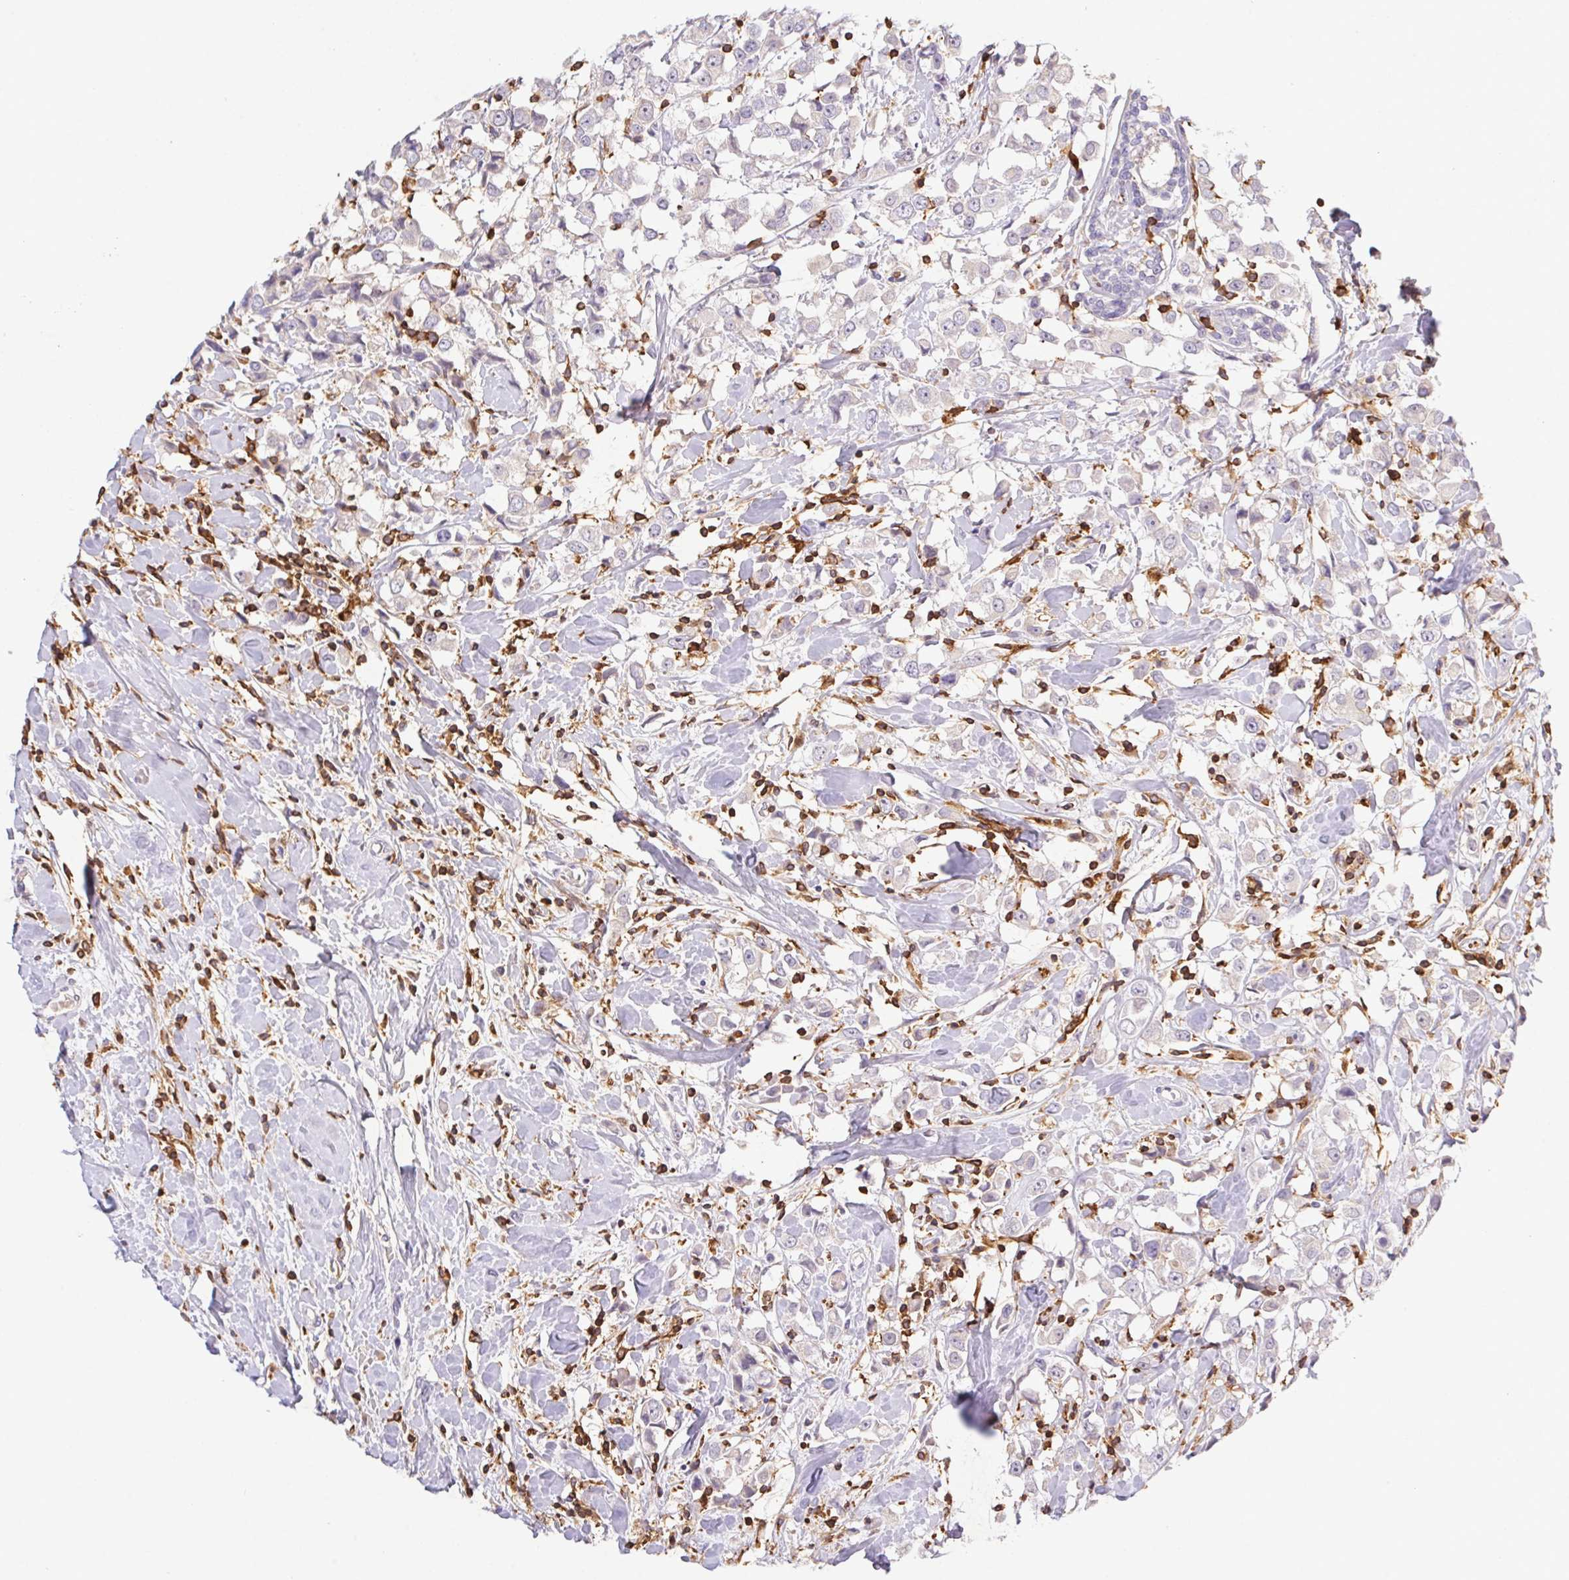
{"staining": {"intensity": "negative", "quantity": "none", "location": "none"}, "tissue": "breast cancer", "cell_type": "Tumor cells", "image_type": "cancer", "snomed": [{"axis": "morphology", "description": "Duct carcinoma"}, {"axis": "topography", "description": "Breast"}], "caption": "High magnification brightfield microscopy of breast intraductal carcinoma stained with DAB (3,3'-diaminobenzidine) (brown) and counterstained with hematoxylin (blue): tumor cells show no significant expression.", "gene": "APBB1IP", "patient": {"sex": "female", "age": 61}}